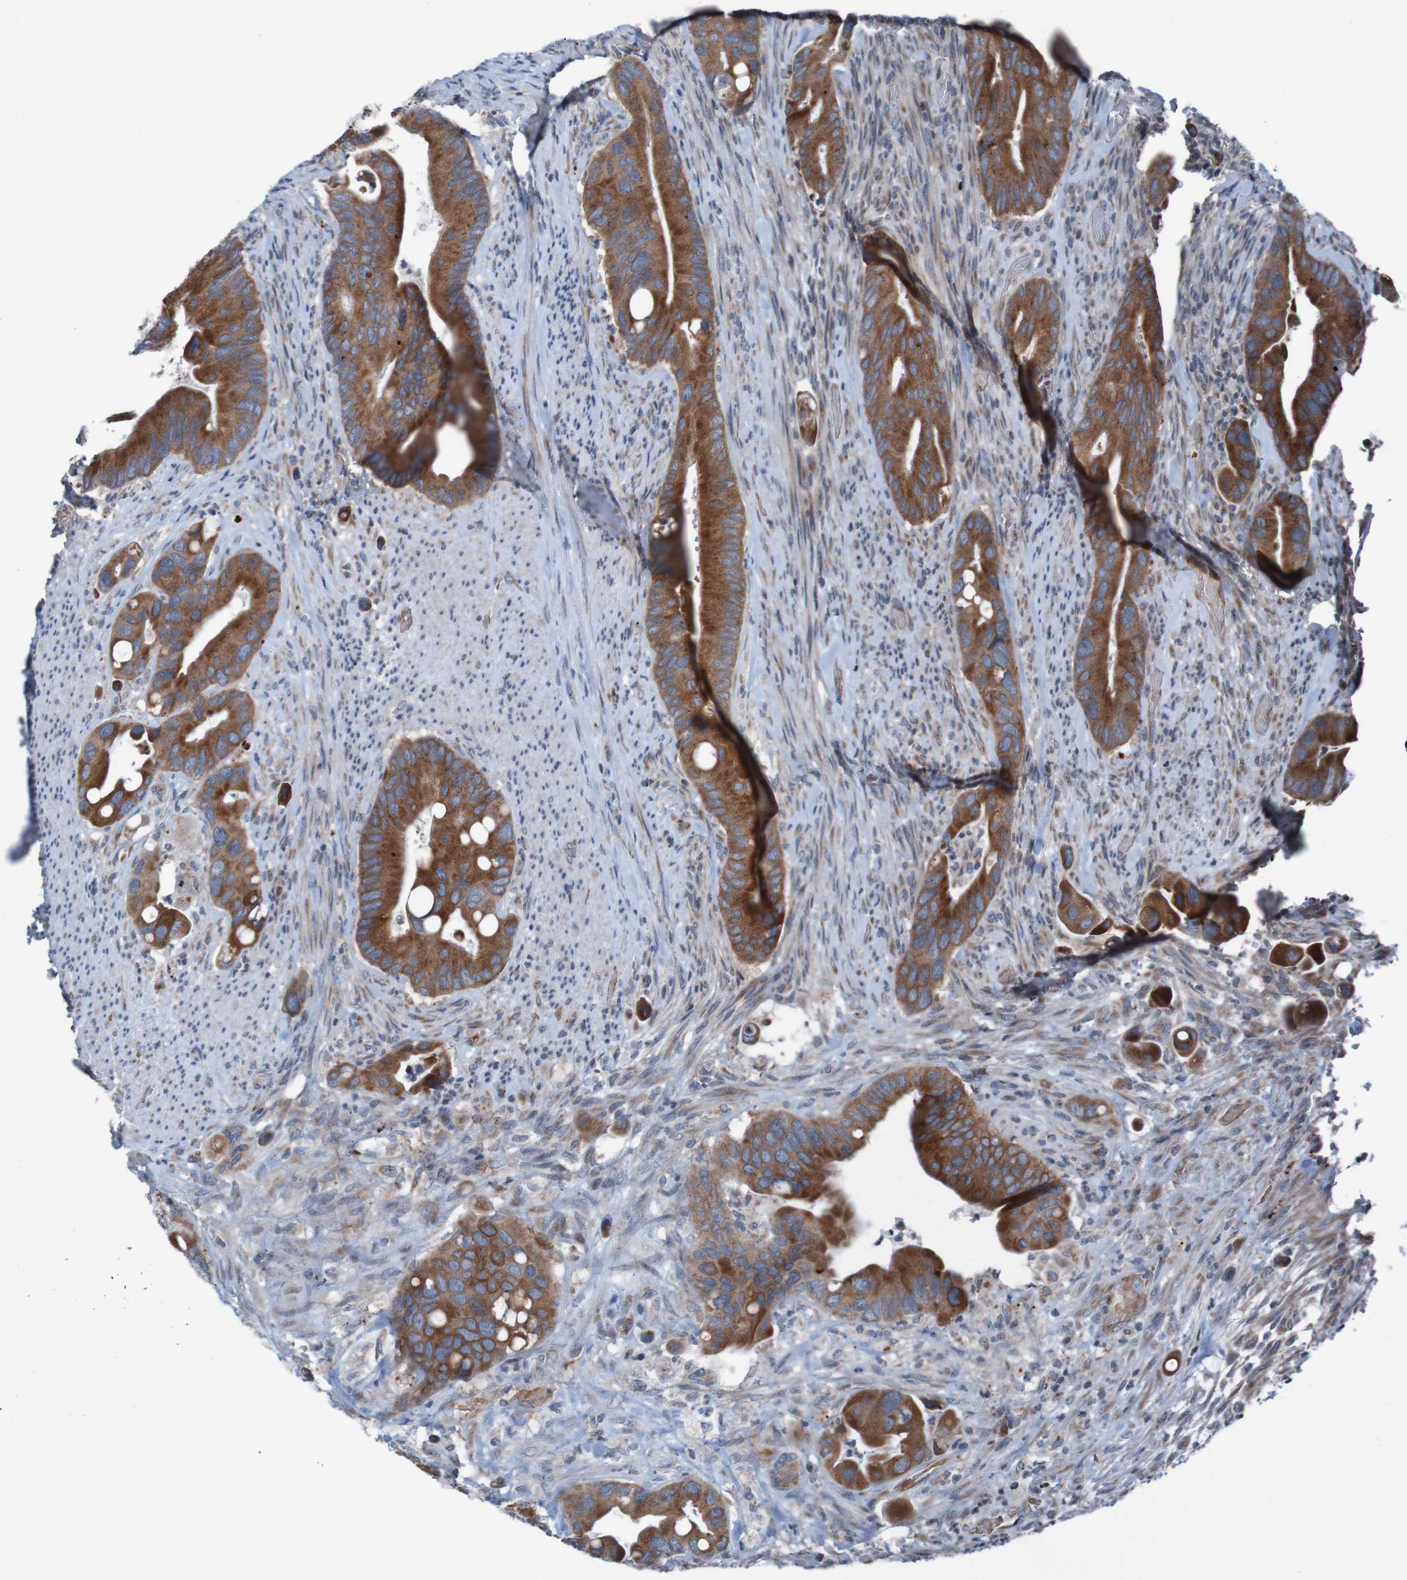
{"staining": {"intensity": "strong", "quantity": ">75%", "location": "cytoplasmic/membranous"}, "tissue": "colorectal cancer", "cell_type": "Tumor cells", "image_type": "cancer", "snomed": [{"axis": "morphology", "description": "Adenocarcinoma, NOS"}, {"axis": "topography", "description": "Rectum"}], "caption": "This histopathology image demonstrates IHC staining of colorectal adenocarcinoma, with high strong cytoplasmic/membranous staining in about >75% of tumor cells.", "gene": "UNG", "patient": {"sex": "female", "age": 57}}